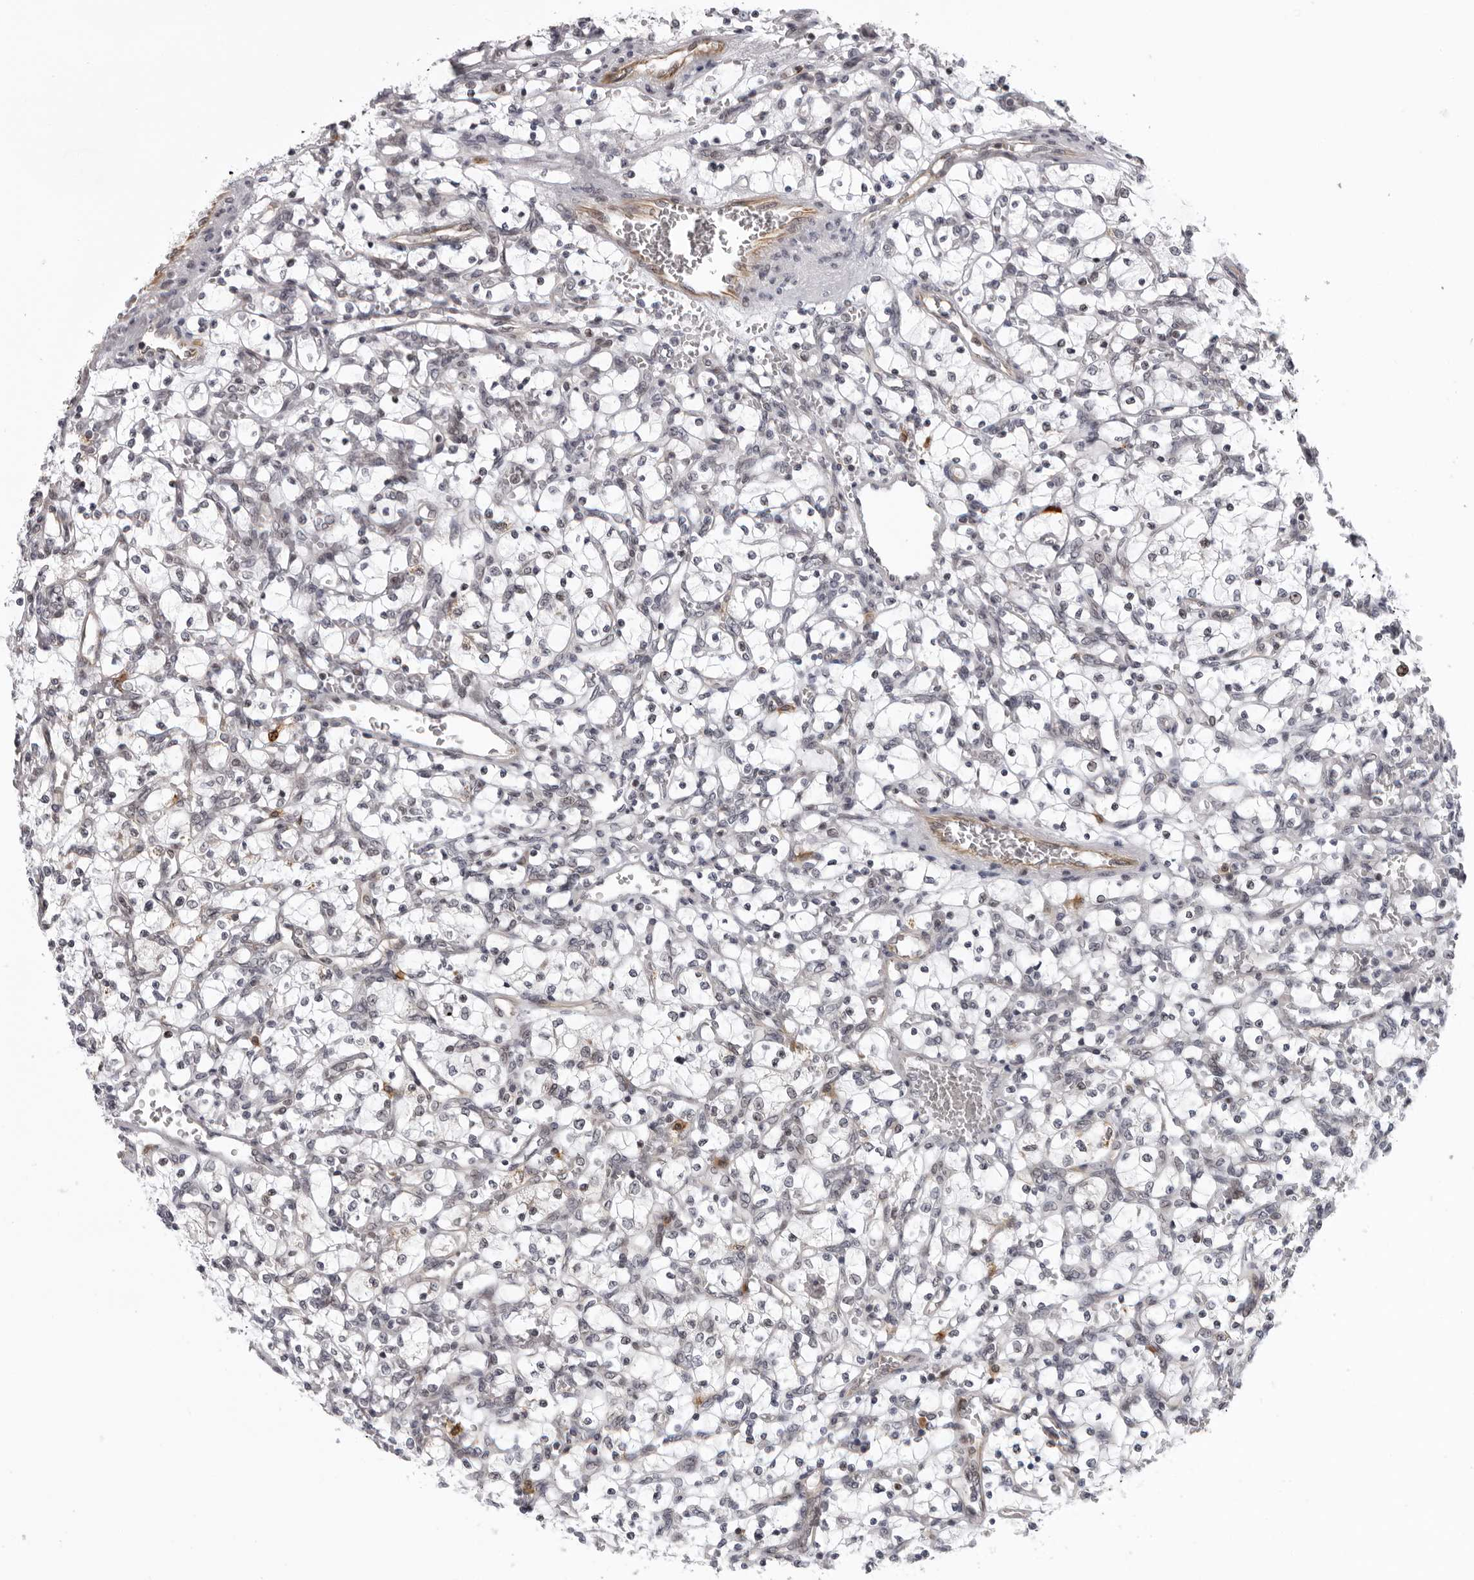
{"staining": {"intensity": "negative", "quantity": "none", "location": "none"}, "tissue": "renal cancer", "cell_type": "Tumor cells", "image_type": "cancer", "snomed": [{"axis": "morphology", "description": "Adenocarcinoma, NOS"}, {"axis": "topography", "description": "Kidney"}], "caption": "The histopathology image displays no significant positivity in tumor cells of renal cancer.", "gene": "GCSAML", "patient": {"sex": "female", "age": 69}}